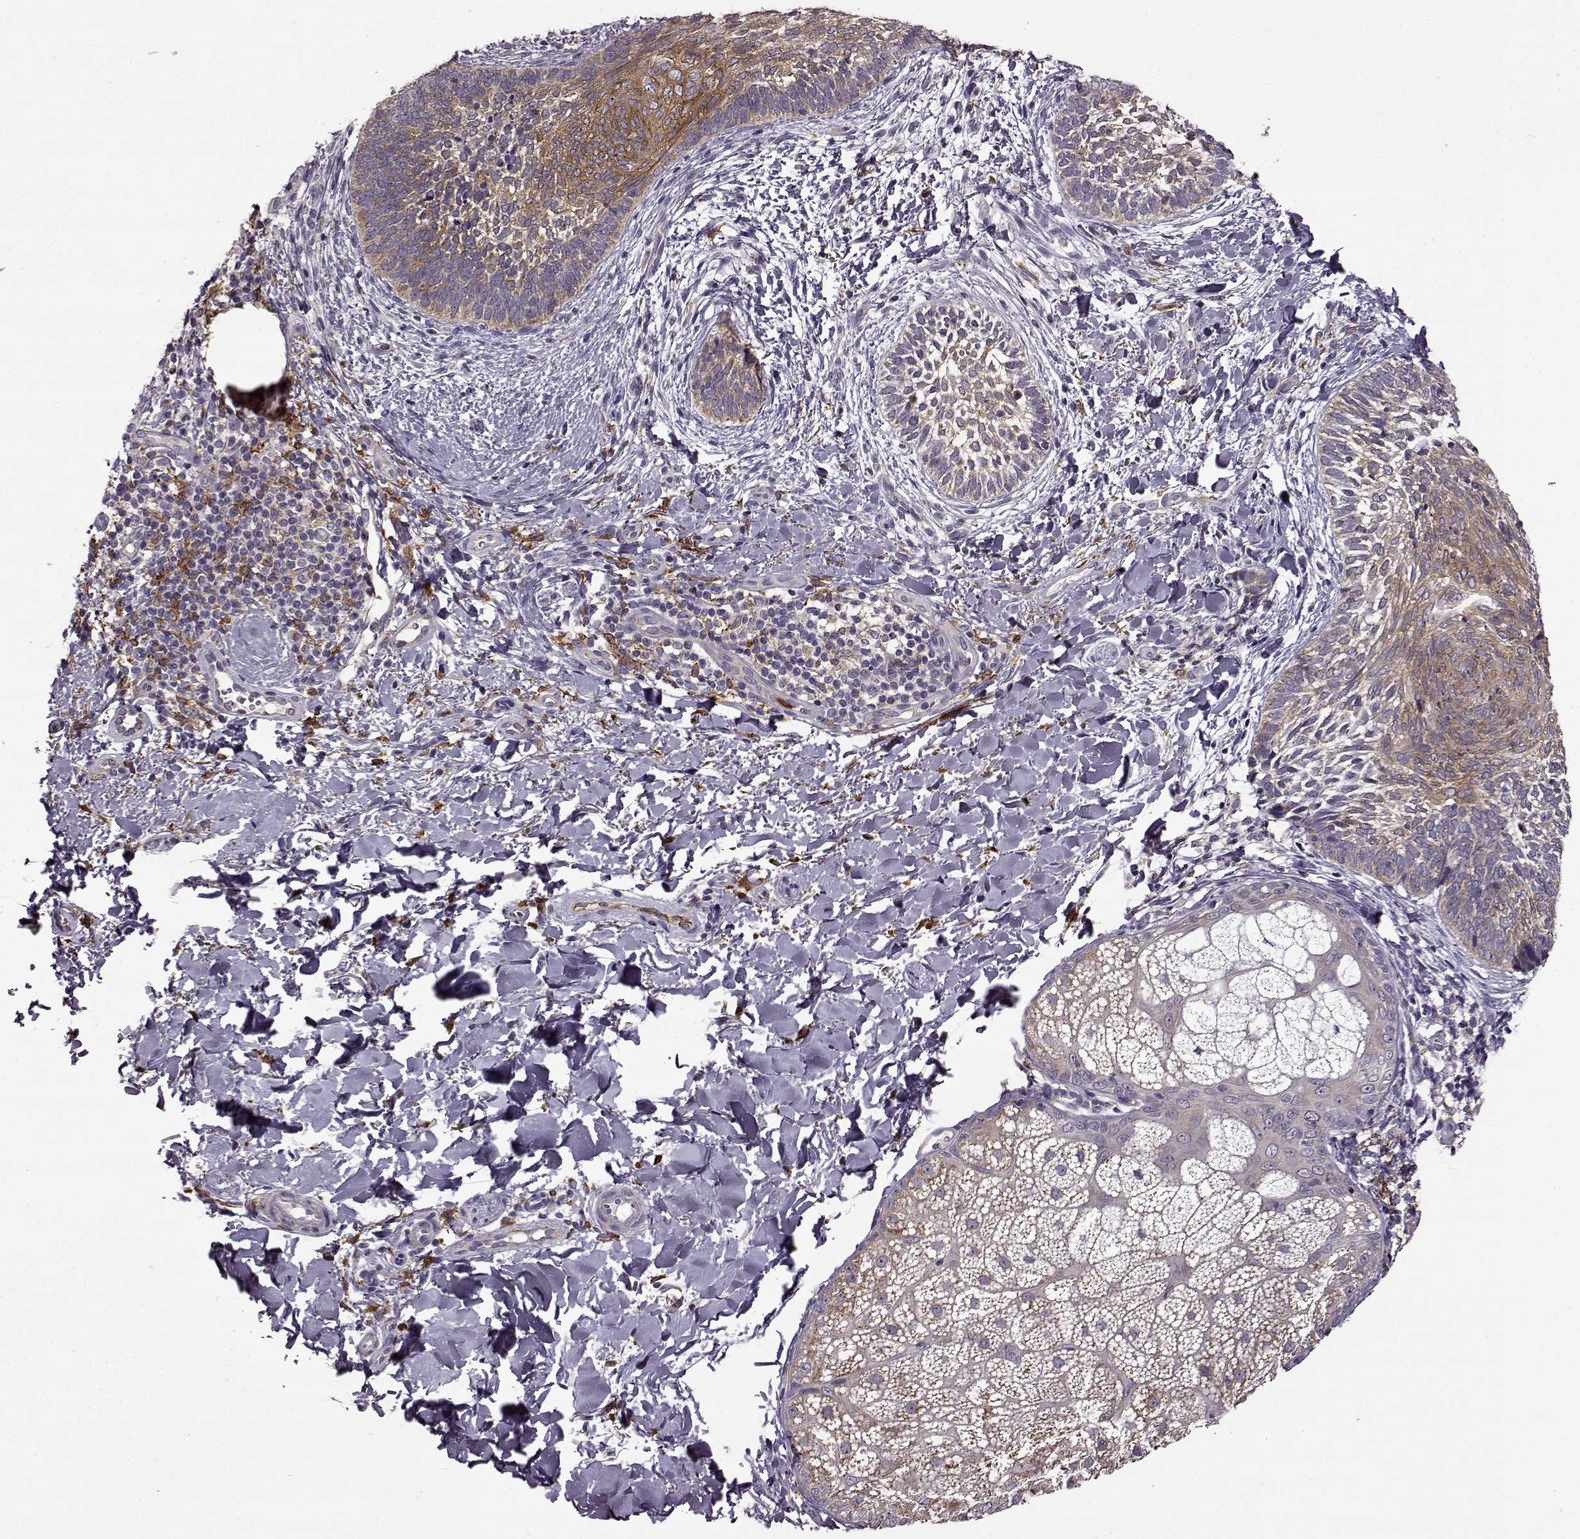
{"staining": {"intensity": "moderate", "quantity": ">75%", "location": "cytoplasmic/membranous"}, "tissue": "skin cancer", "cell_type": "Tumor cells", "image_type": "cancer", "snomed": [{"axis": "morphology", "description": "Normal tissue, NOS"}, {"axis": "morphology", "description": "Basal cell carcinoma"}, {"axis": "topography", "description": "Skin"}], "caption": "Protein expression analysis of skin cancer displays moderate cytoplasmic/membranous expression in approximately >75% of tumor cells.", "gene": "MTSS1", "patient": {"sex": "male", "age": 46}}